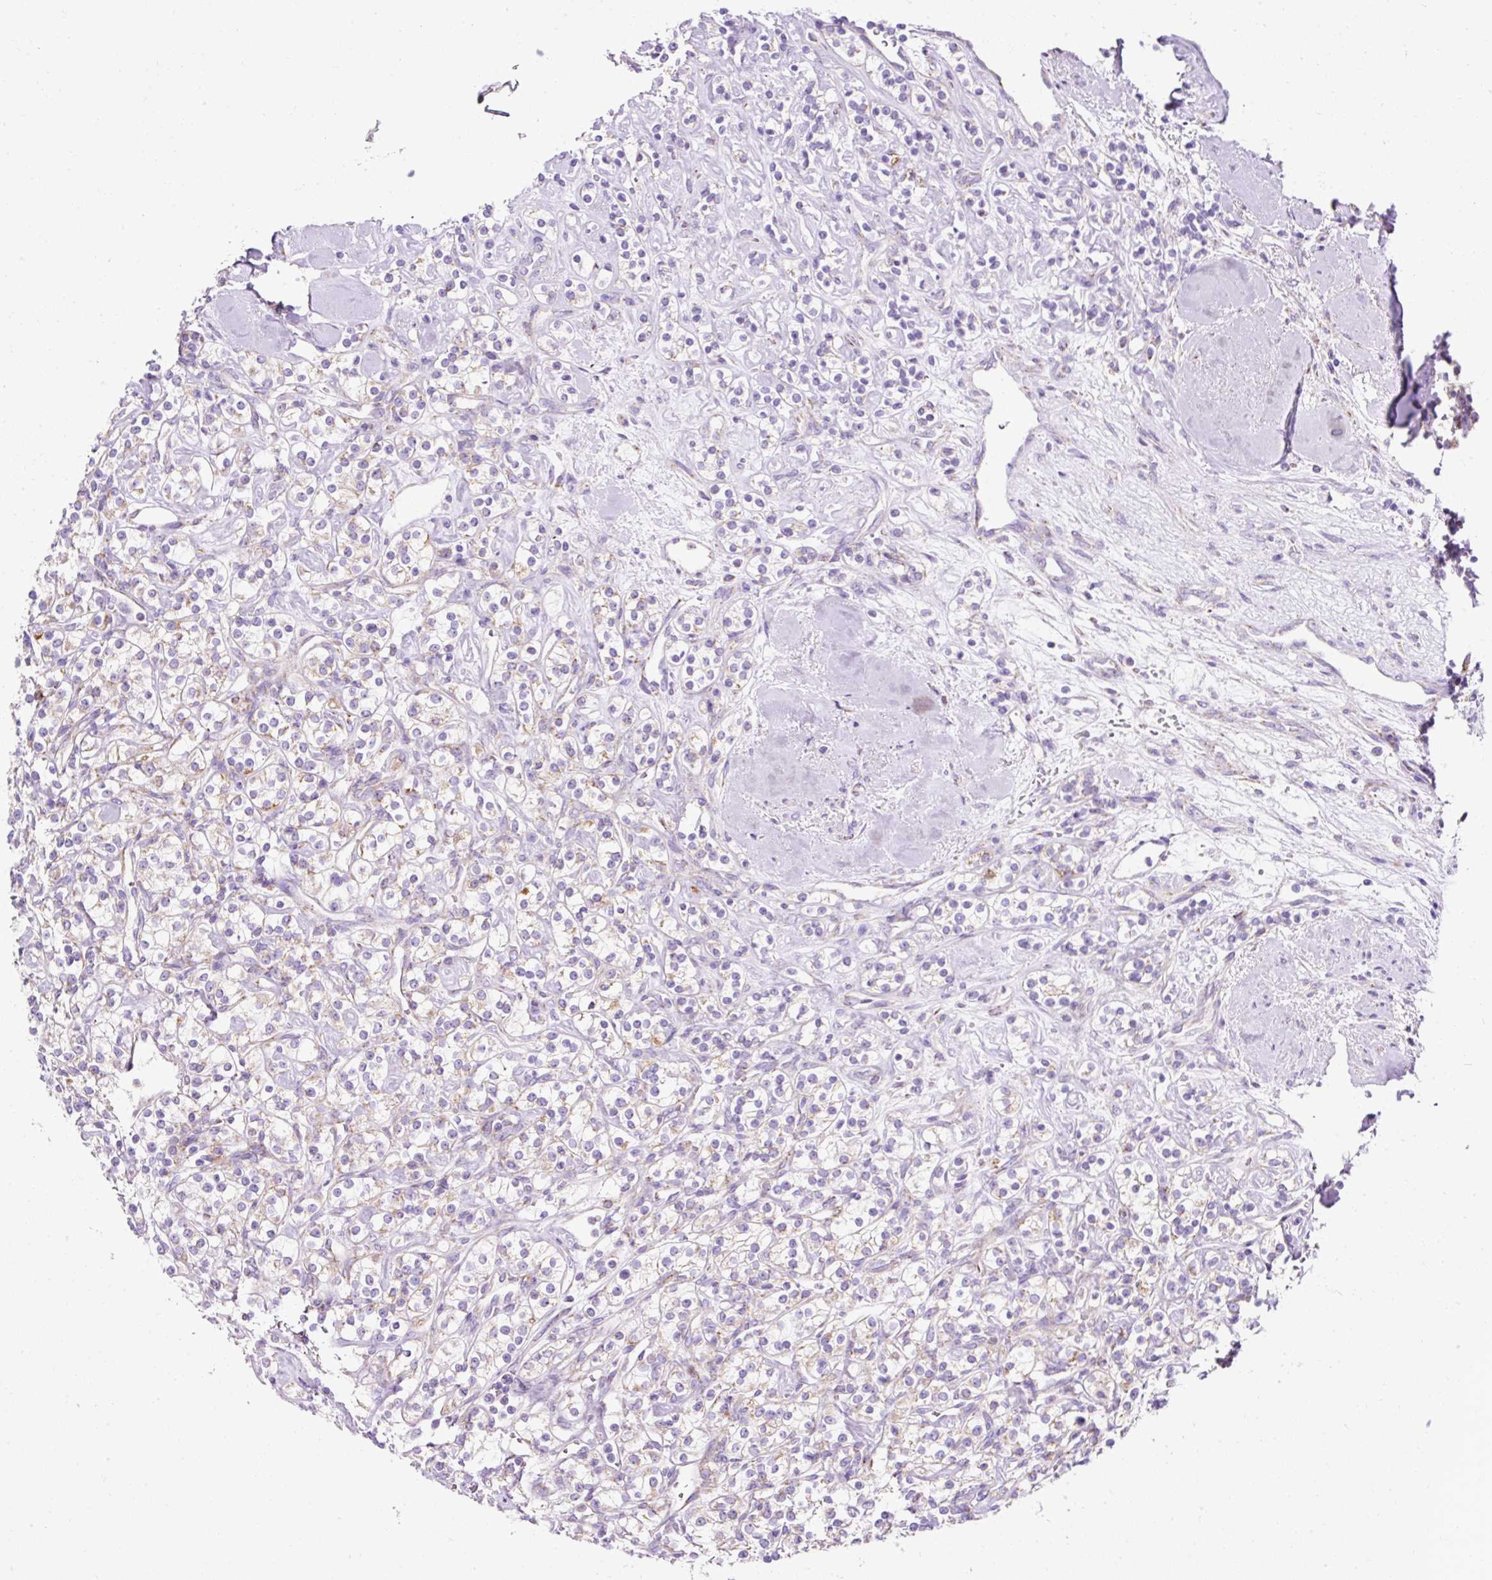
{"staining": {"intensity": "weak", "quantity": "25%-75%", "location": "cytoplasmic/membranous"}, "tissue": "renal cancer", "cell_type": "Tumor cells", "image_type": "cancer", "snomed": [{"axis": "morphology", "description": "Adenocarcinoma, NOS"}, {"axis": "topography", "description": "Kidney"}], "caption": "This histopathology image exhibits renal cancer (adenocarcinoma) stained with immunohistochemistry to label a protein in brown. The cytoplasmic/membranous of tumor cells show weak positivity for the protein. Nuclei are counter-stained blue.", "gene": "PLPP2", "patient": {"sex": "male", "age": 77}}